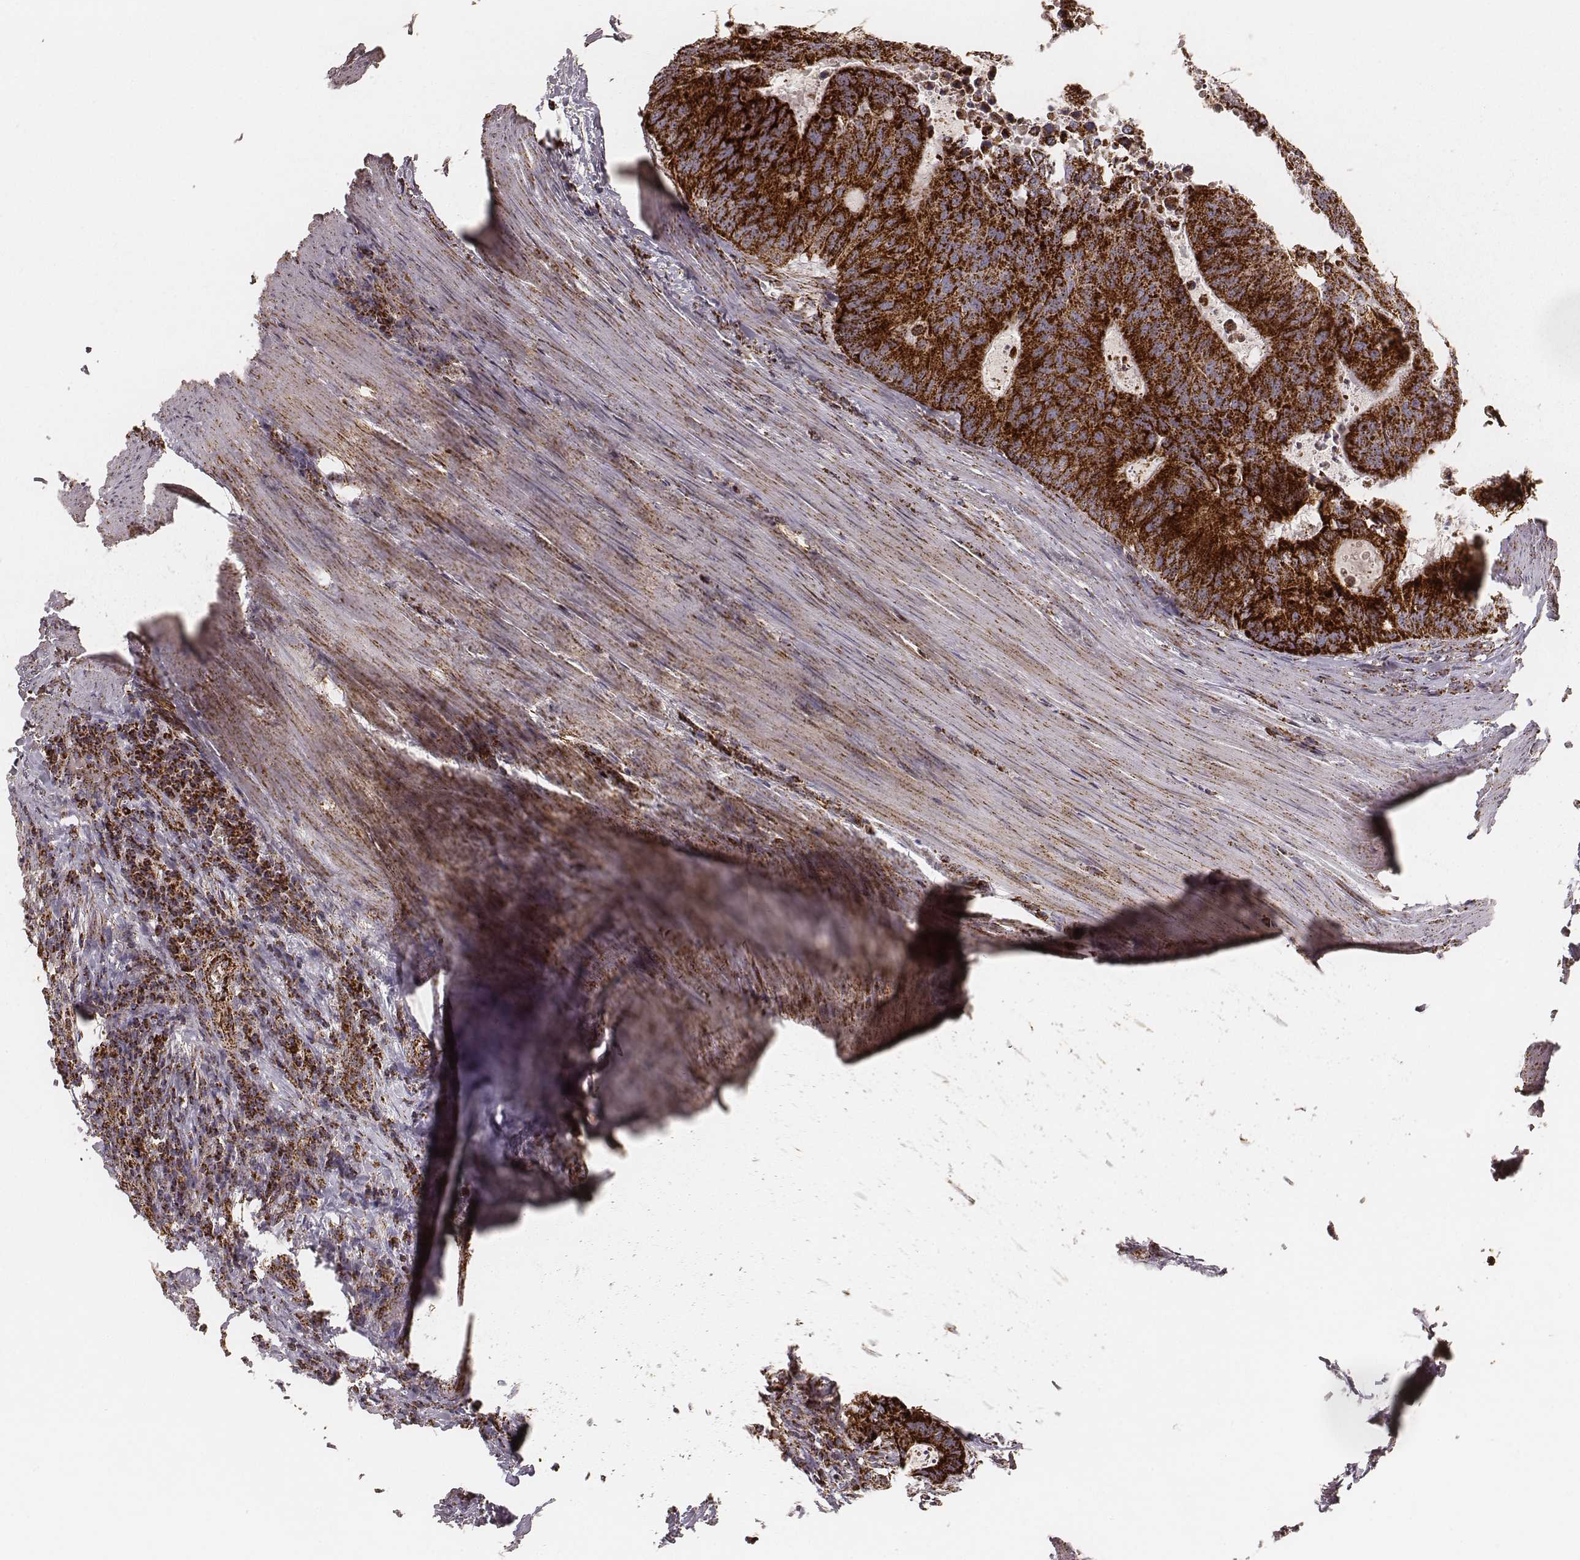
{"staining": {"intensity": "strong", "quantity": ">75%", "location": "cytoplasmic/membranous"}, "tissue": "colorectal cancer", "cell_type": "Tumor cells", "image_type": "cancer", "snomed": [{"axis": "morphology", "description": "Adenocarcinoma, NOS"}, {"axis": "topography", "description": "Colon"}], "caption": "Immunohistochemical staining of colorectal cancer (adenocarcinoma) exhibits high levels of strong cytoplasmic/membranous protein expression in about >75% of tumor cells. The staining was performed using DAB (3,3'-diaminobenzidine), with brown indicating positive protein expression. Nuclei are stained blue with hematoxylin.", "gene": "CS", "patient": {"sex": "male", "age": 67}}